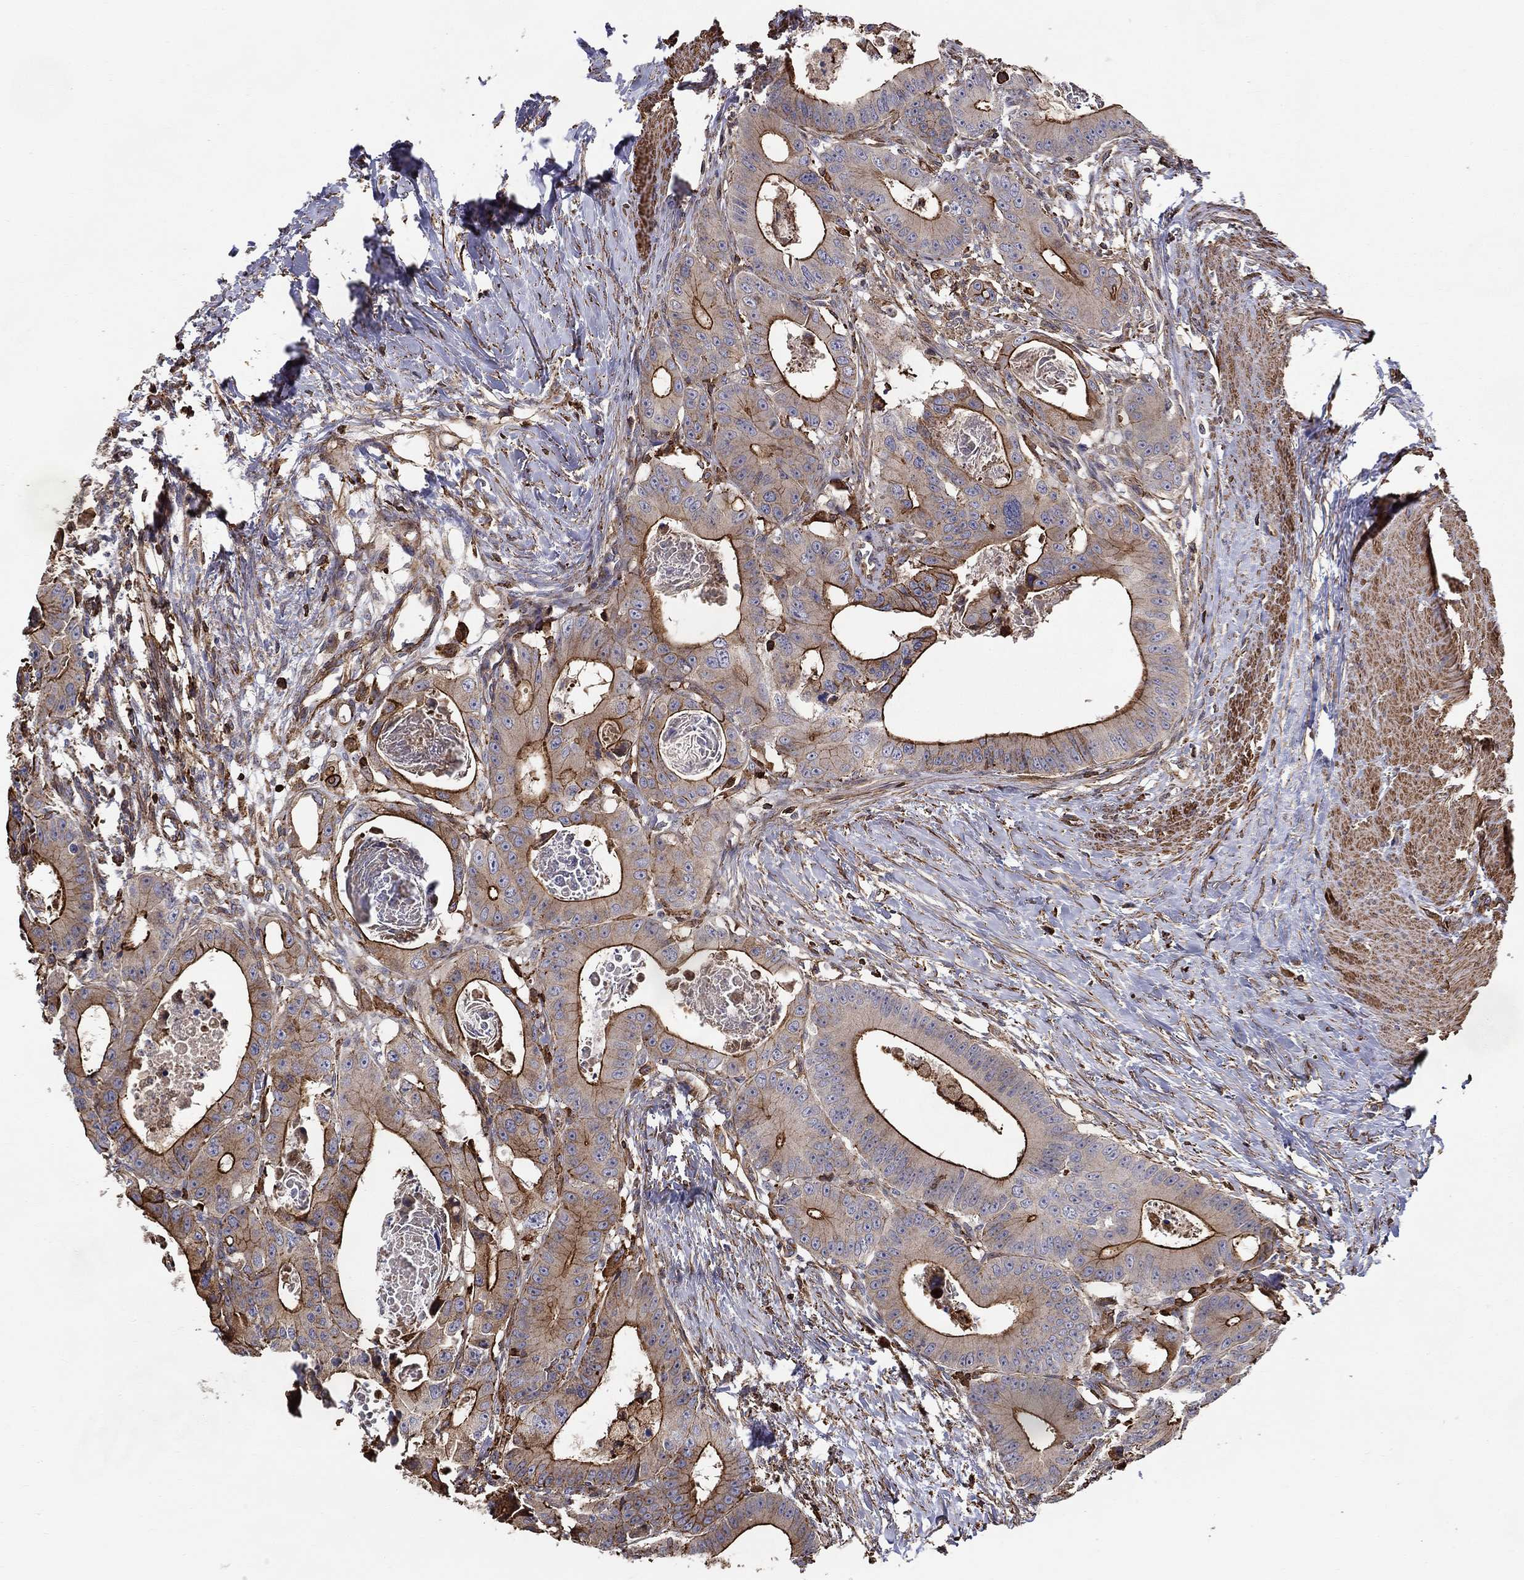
{"staining": {"intensity": "strong", "quantity": "<25%", "location": "cytoplasmic/membranous"}, "tissue": "colorectal cancer", "cell_type": "Tumor cells", "image_type": "cancer", "snomed": [{"axis": "morphology", "description": "Adenocarcinoma, NOS"}, {"axis": "topography", "description": "Rectum"}], "caption": "There is medium levels of strong cytoplasmic/membranous expression in tumor cells of adenocarcinoma (colorectal), as demonstrated by immunohistochemical staining (brown color).", "gene": "NPHP1", "patient": {"sex": "male", "age": 64}}